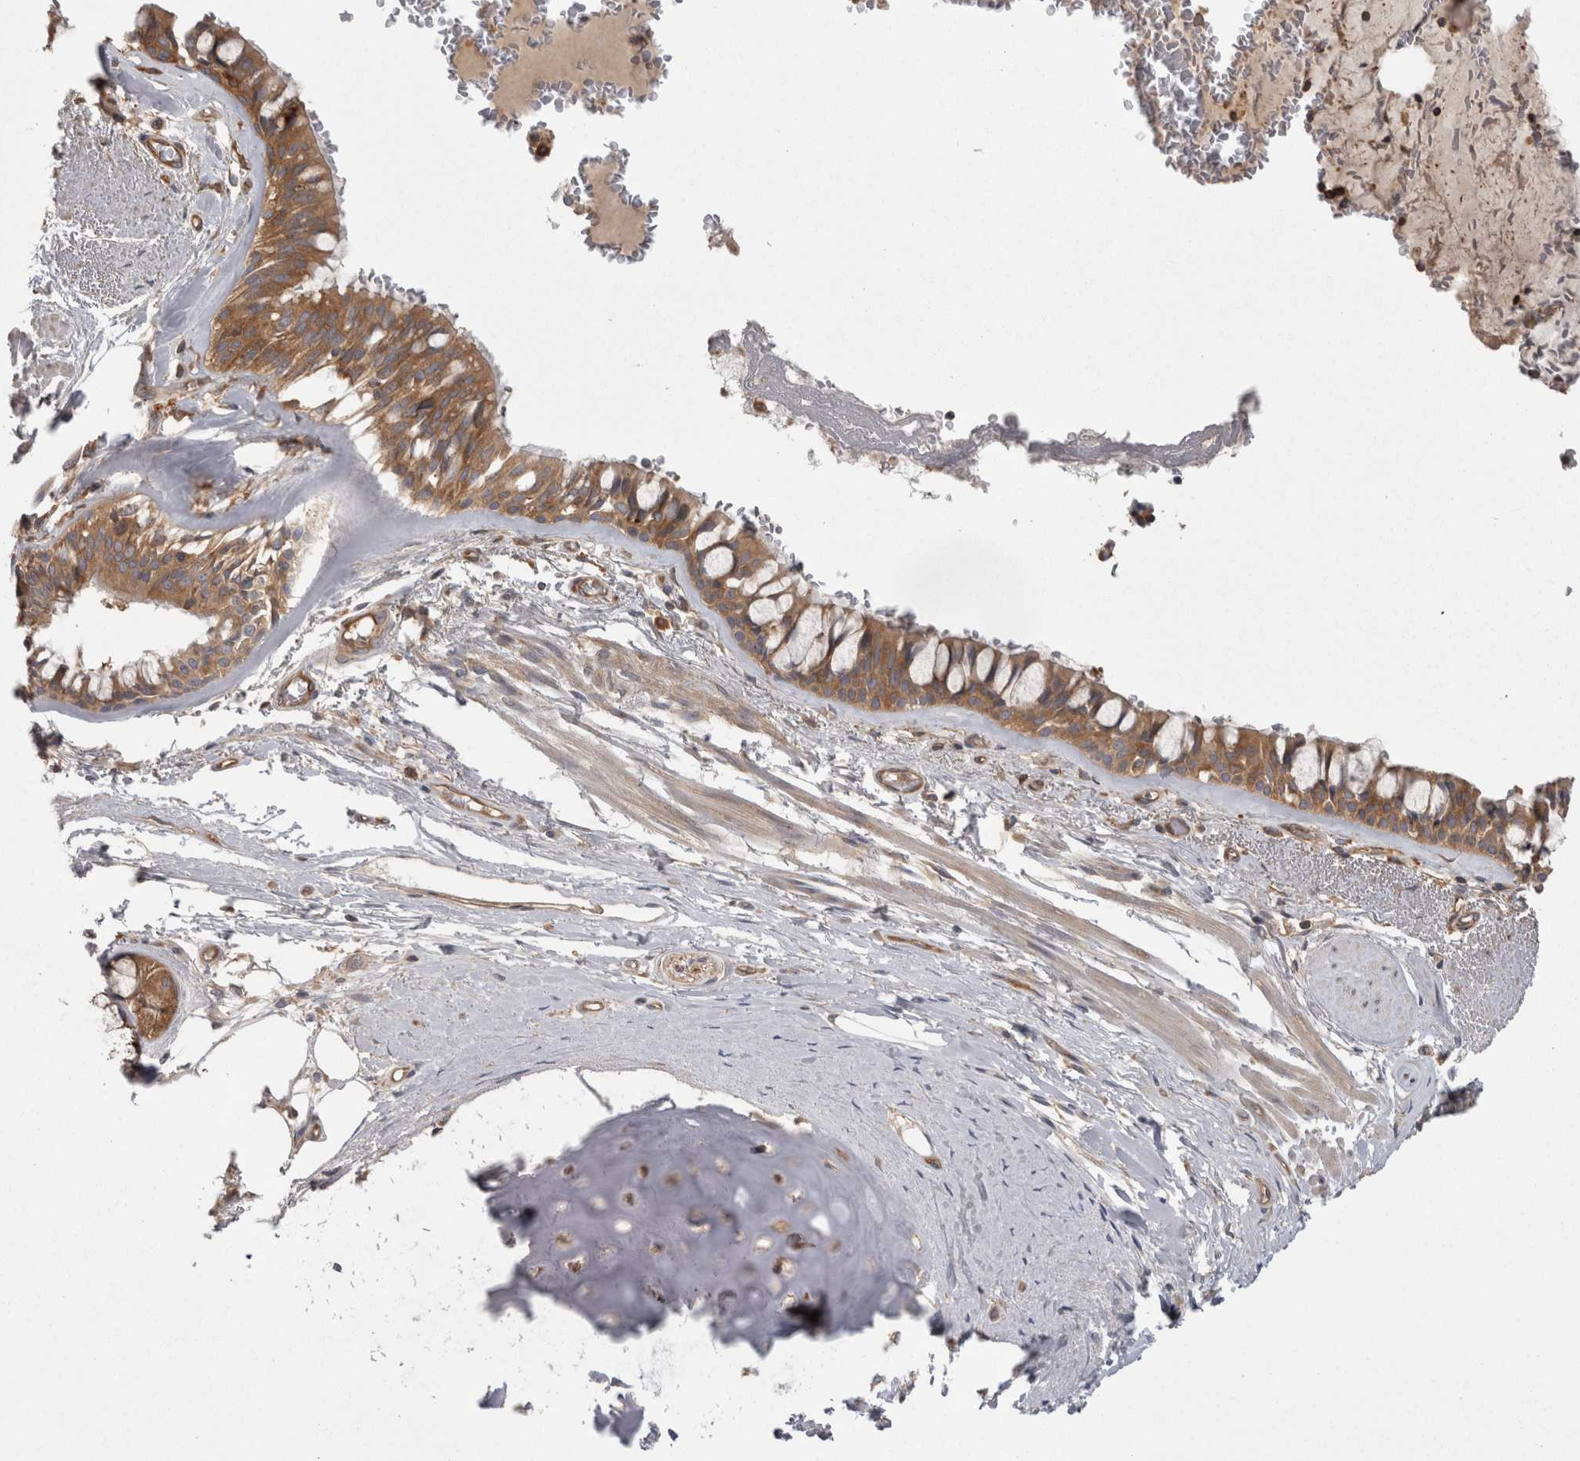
{"staining": {"intensity": "moderate", "quantity": ">75%", "location": "cytoplasmic/membranous"}, "tissue": "bronchus", "cell_type": "Respiratory epithelial cells", "image_type": "normal", "snomed": [{"axis": "morphology", "description": "Normal tissue, NOS"}, {"axis": "topography", "description": "Bronchus"}], "caption": "Human bronchus stained for a protein (brown) reveals moderate cytoplasmic/membranous positive positivity in about >75% of respiratory epithelial cells.", "gene": "SMCR8", "patient": {"sex": "male", "age": 66}}